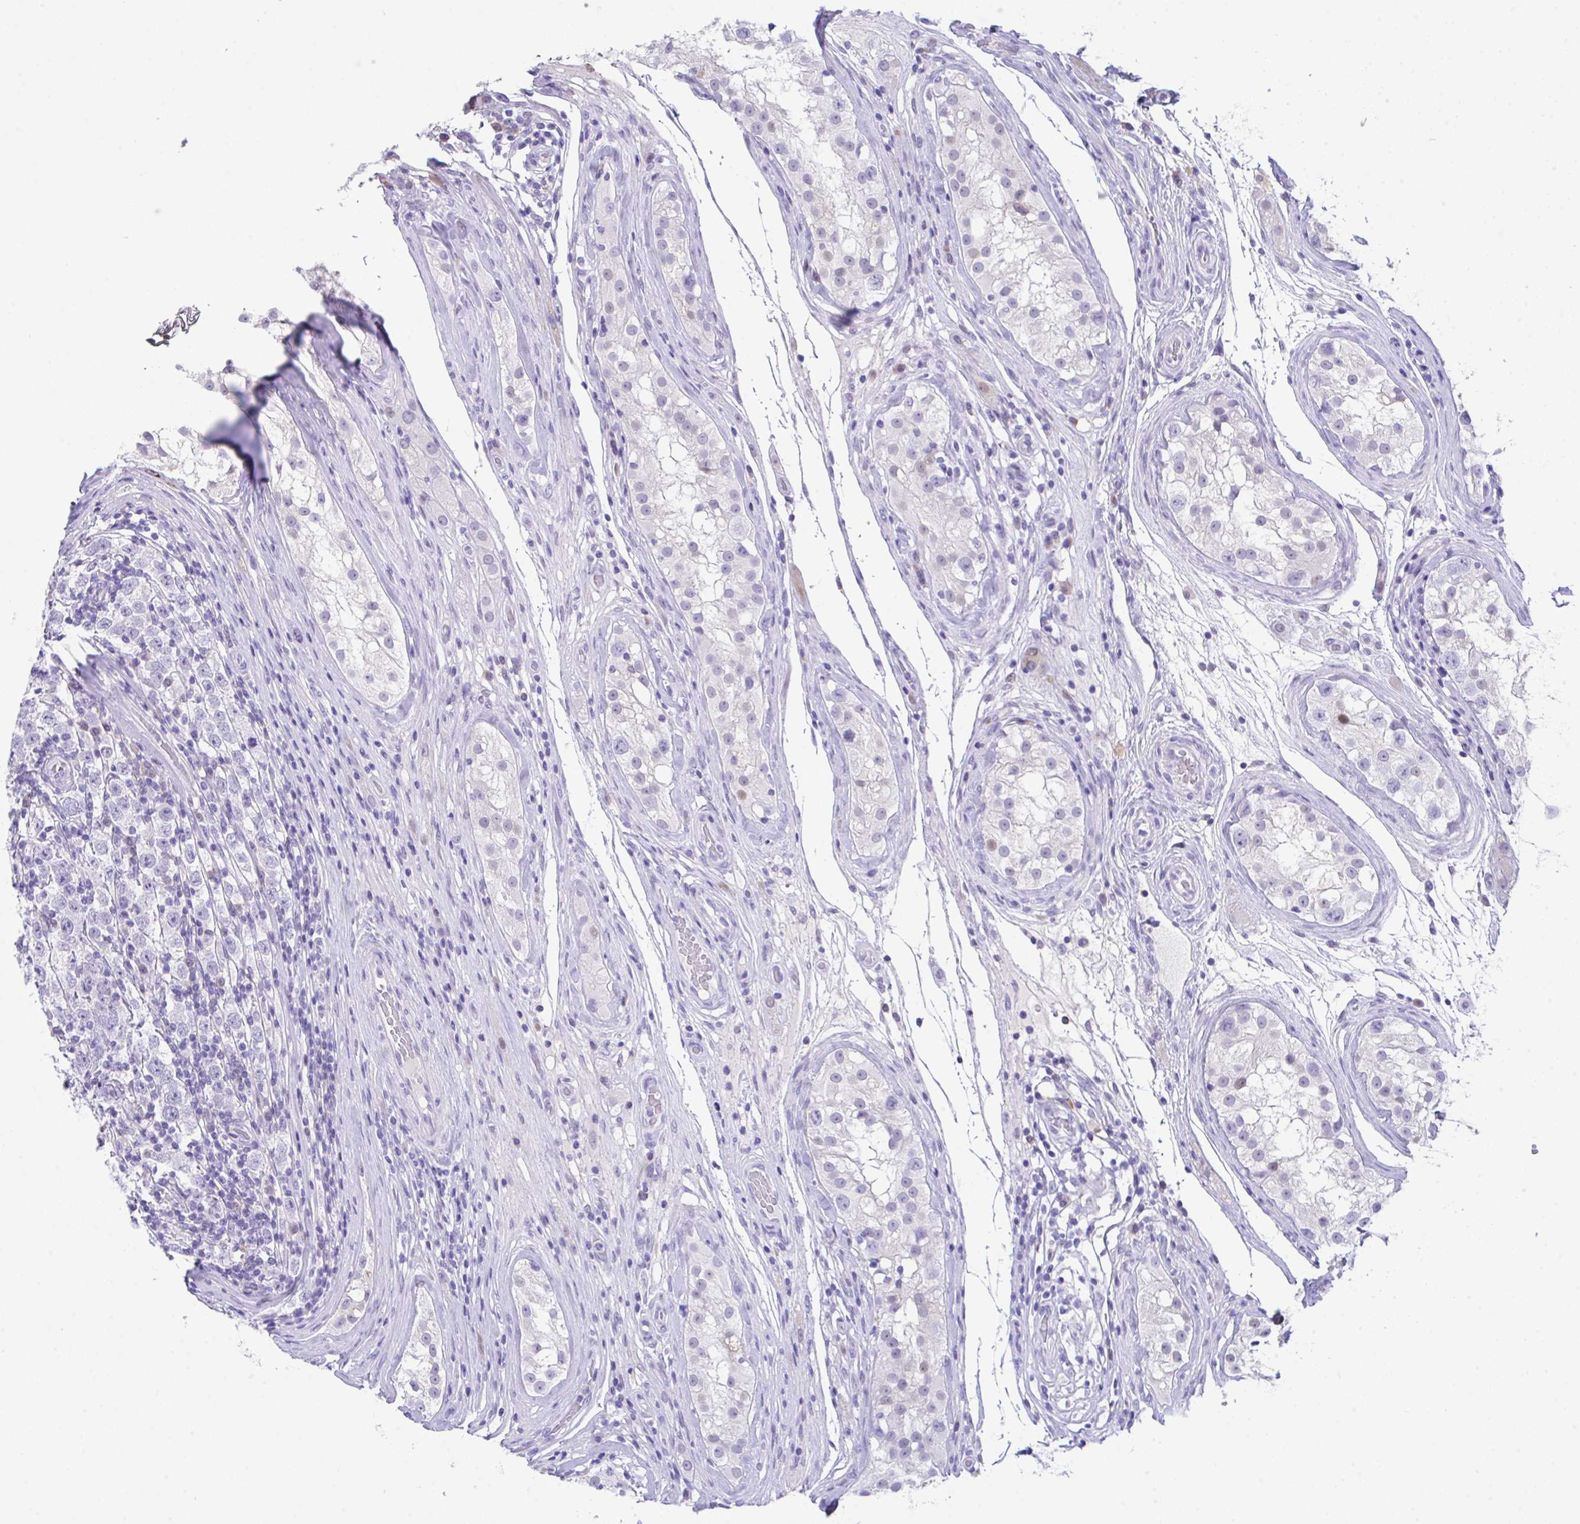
{"staining": {"intensity": "negative", "quantity": "none", "location": "none"}, "tissue": "testis cancer", "cell_type": "Tumor cells", "image_type": "cancer", "snomed": [{"axis": "morphology", "description": "Normal tissue, NOS"}, {"axis": "morphology", "description": "Urothelial carcinoma, High grade"}, {"axis": "morphology", "description": "Seminoma, NOS"}, {"axis": "morphology", "description": "Carcinoma, Embryonal, NOS"}, {"axis": "topography", "description": "Urinary bladder"}, {"axis": "topography", "description": "Testis"}], "caption": "This is an immunohistochemistry (IHC) image of testis cancer. There is no positivity in tumor cells.", "gene": "HOXB4", "patient": {"sex": "male", "age": 41}}